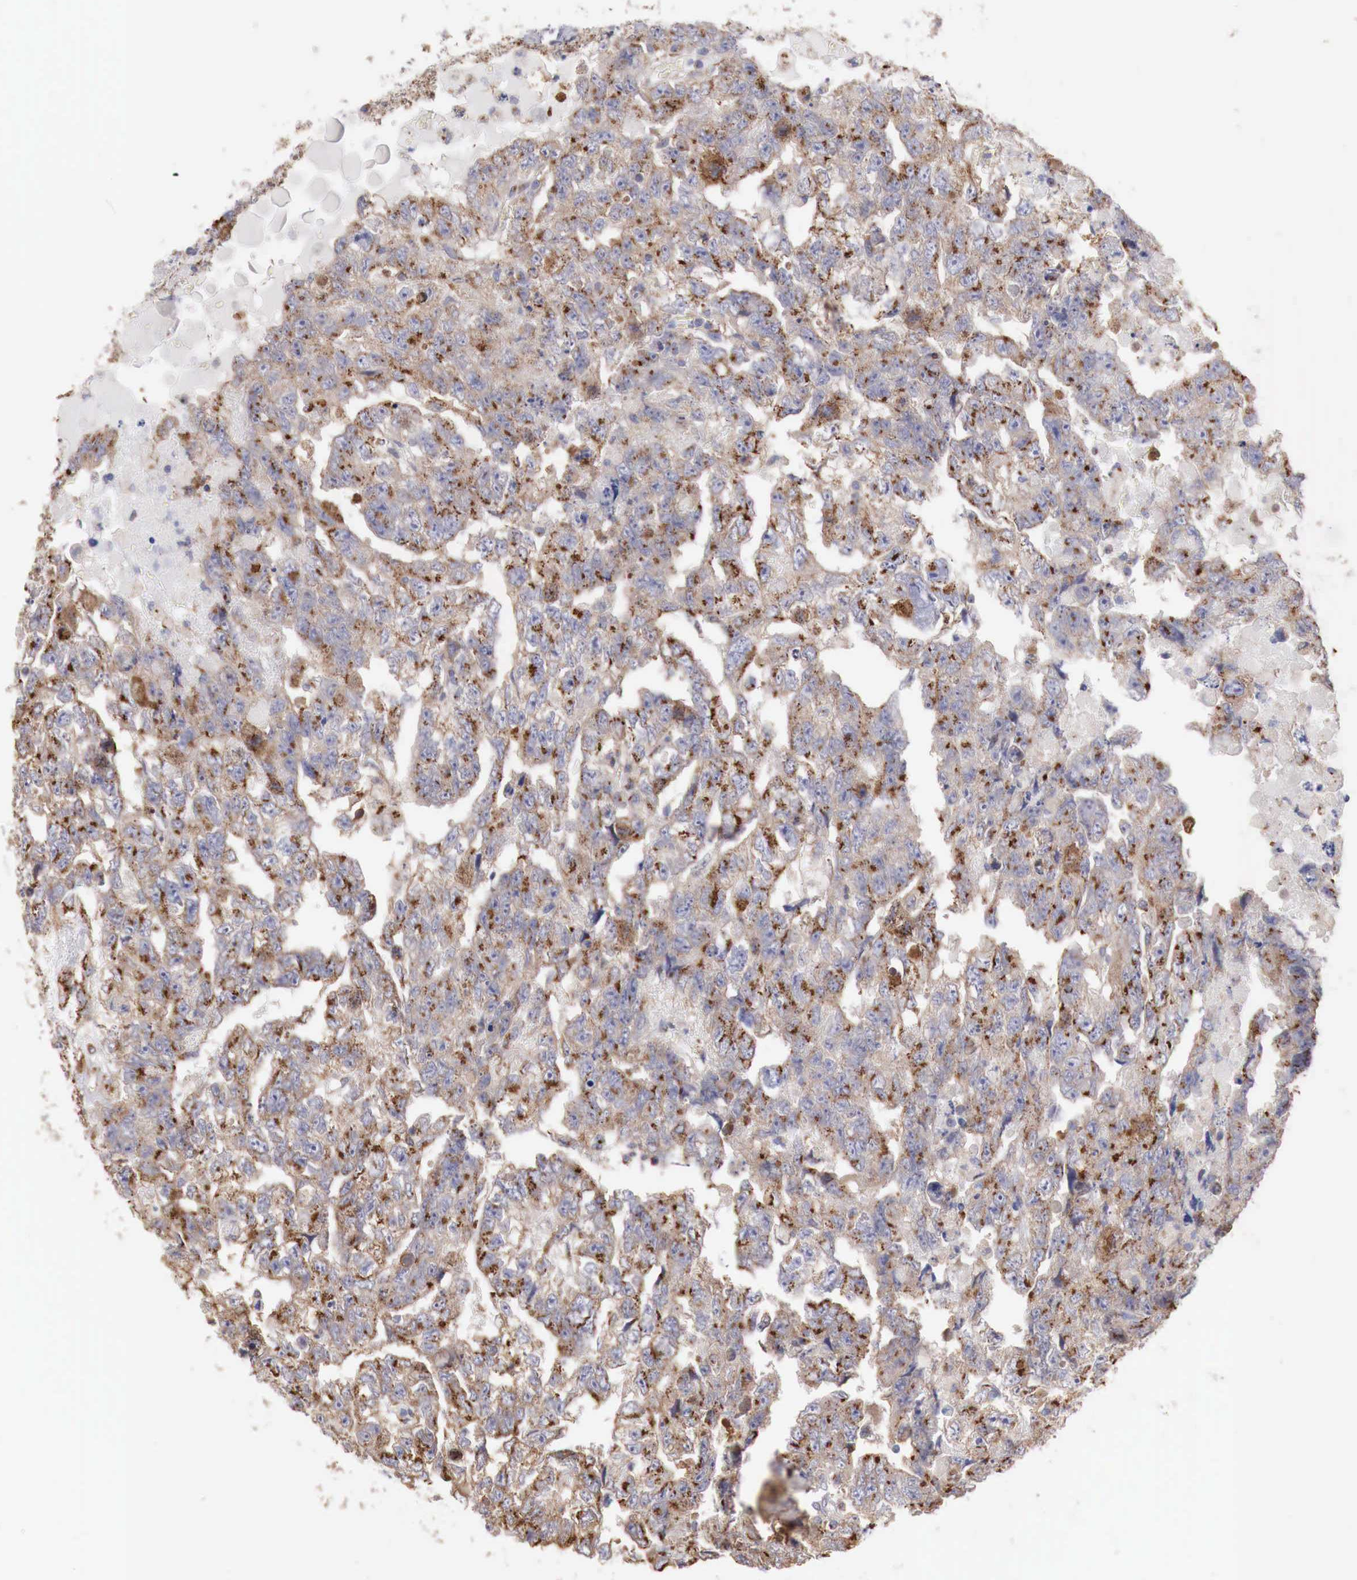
{"staining": {"intensity": "strong", "quantity": ">75%", "location": "cytoplasmic/membranous"}, "tissue": "testis cancer", "cell_type": "Tumor cells", "image_type": "cancer", "snomed": [{"axis": "morphology", "description": "Carcinoma, Embryonal, NOS"}, {"axis": "topography", "description": "Testis"}], "caption": "IHC (DAB) staining of testis cancer displays strong cytoplasmic/membranous protein expression in approximately >75% of tumor cells.", "gene": "SYAP1", "patient": {"sex": "male", "age": 36}}